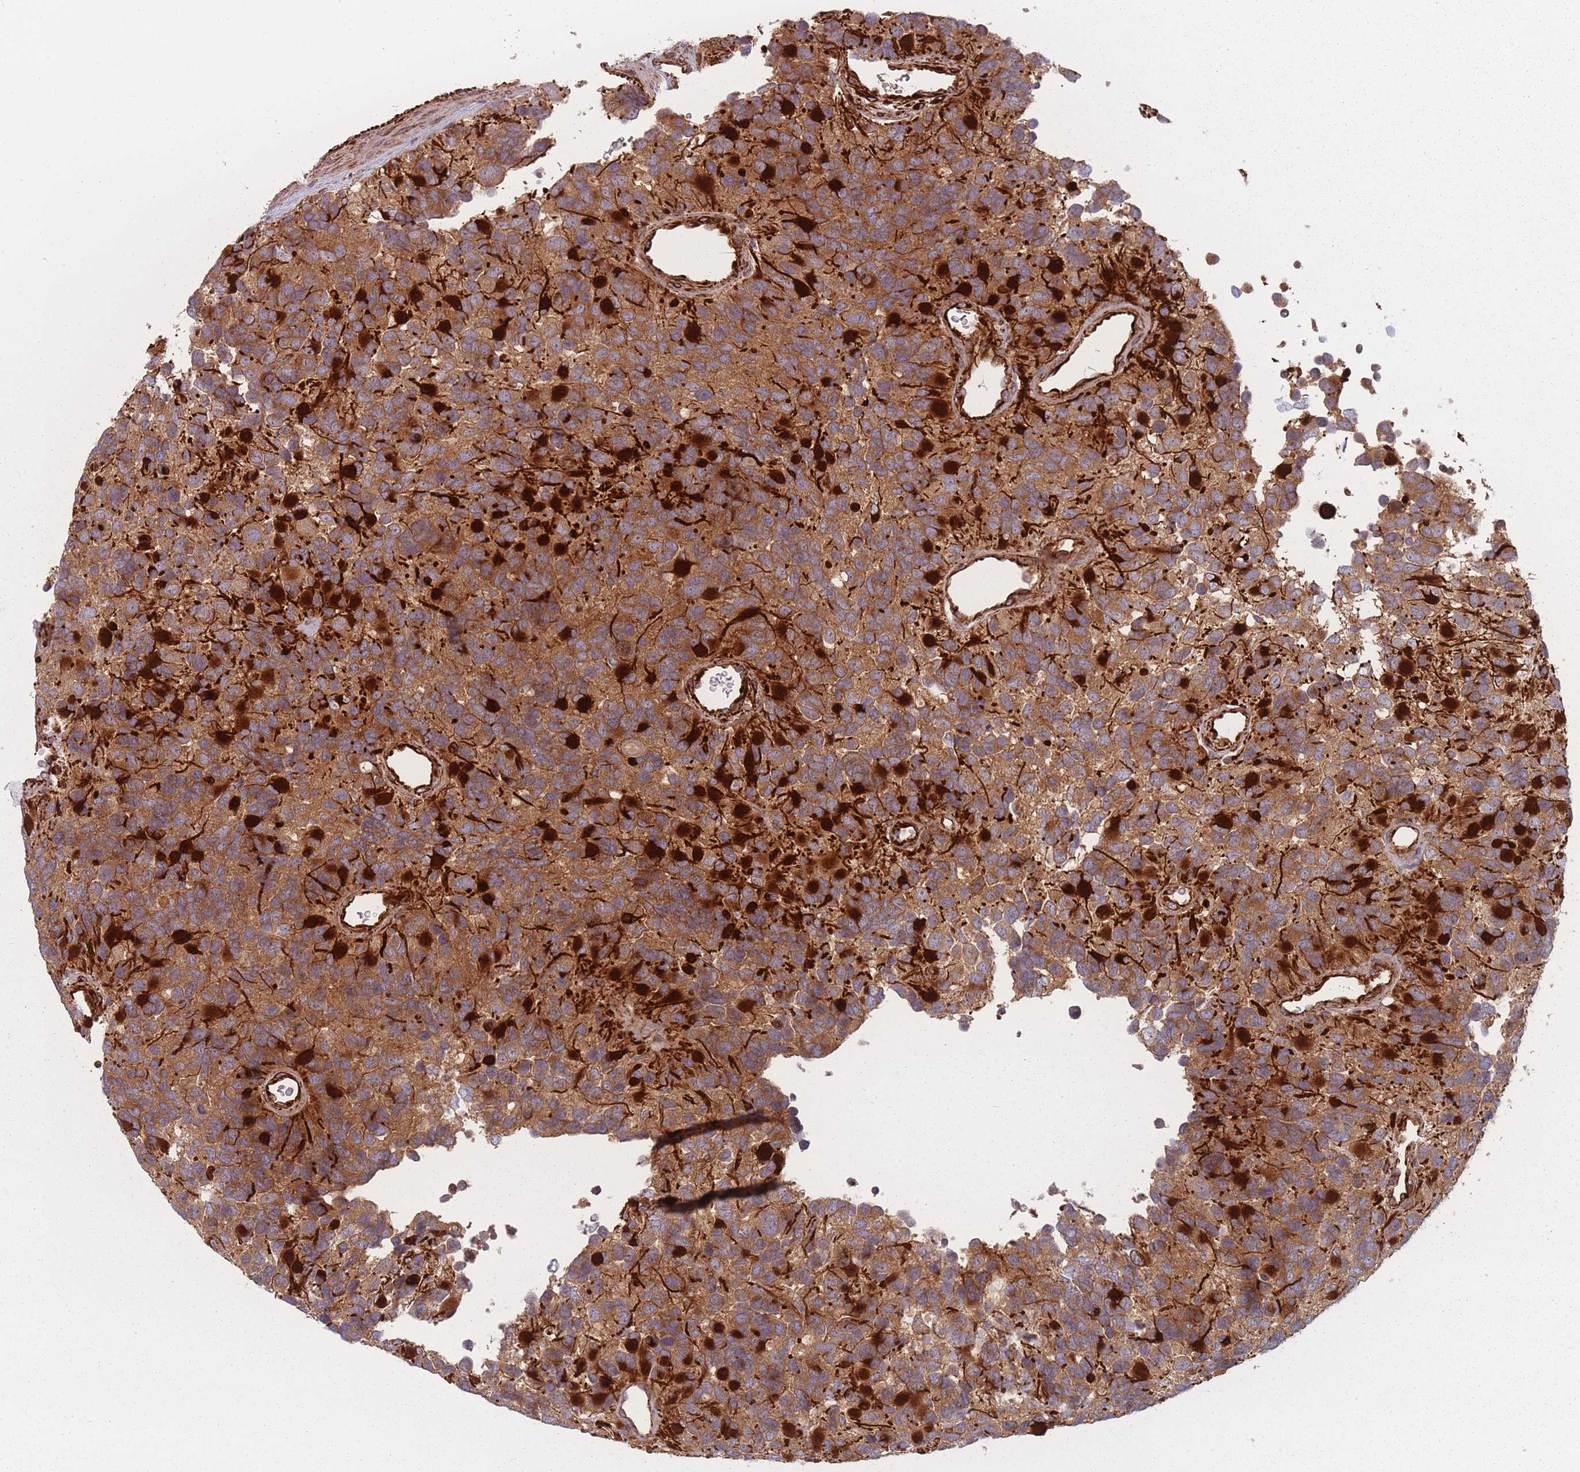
{"staining": {"intensity": "strong", "quantity": "25%-75%", "location": "cytoplasmic/membranous"}, "tissue": "glioma", "cell_type": "Tumor cells", "image_type": "cancer", "snomed": [{"axis": "morphology", "description": "Glioma, malignant, High grade"}, {"axis": "topography", "description": "Brain"}], "caption": "Tumor cells exhibit high levels of strong cytoplasmic/membranous expression in about 25%-75% of cells in human malignant glioma (high-grade).", "gene": "EEF1AKMT2", "patient": {"sex": "male", "age": 77}}